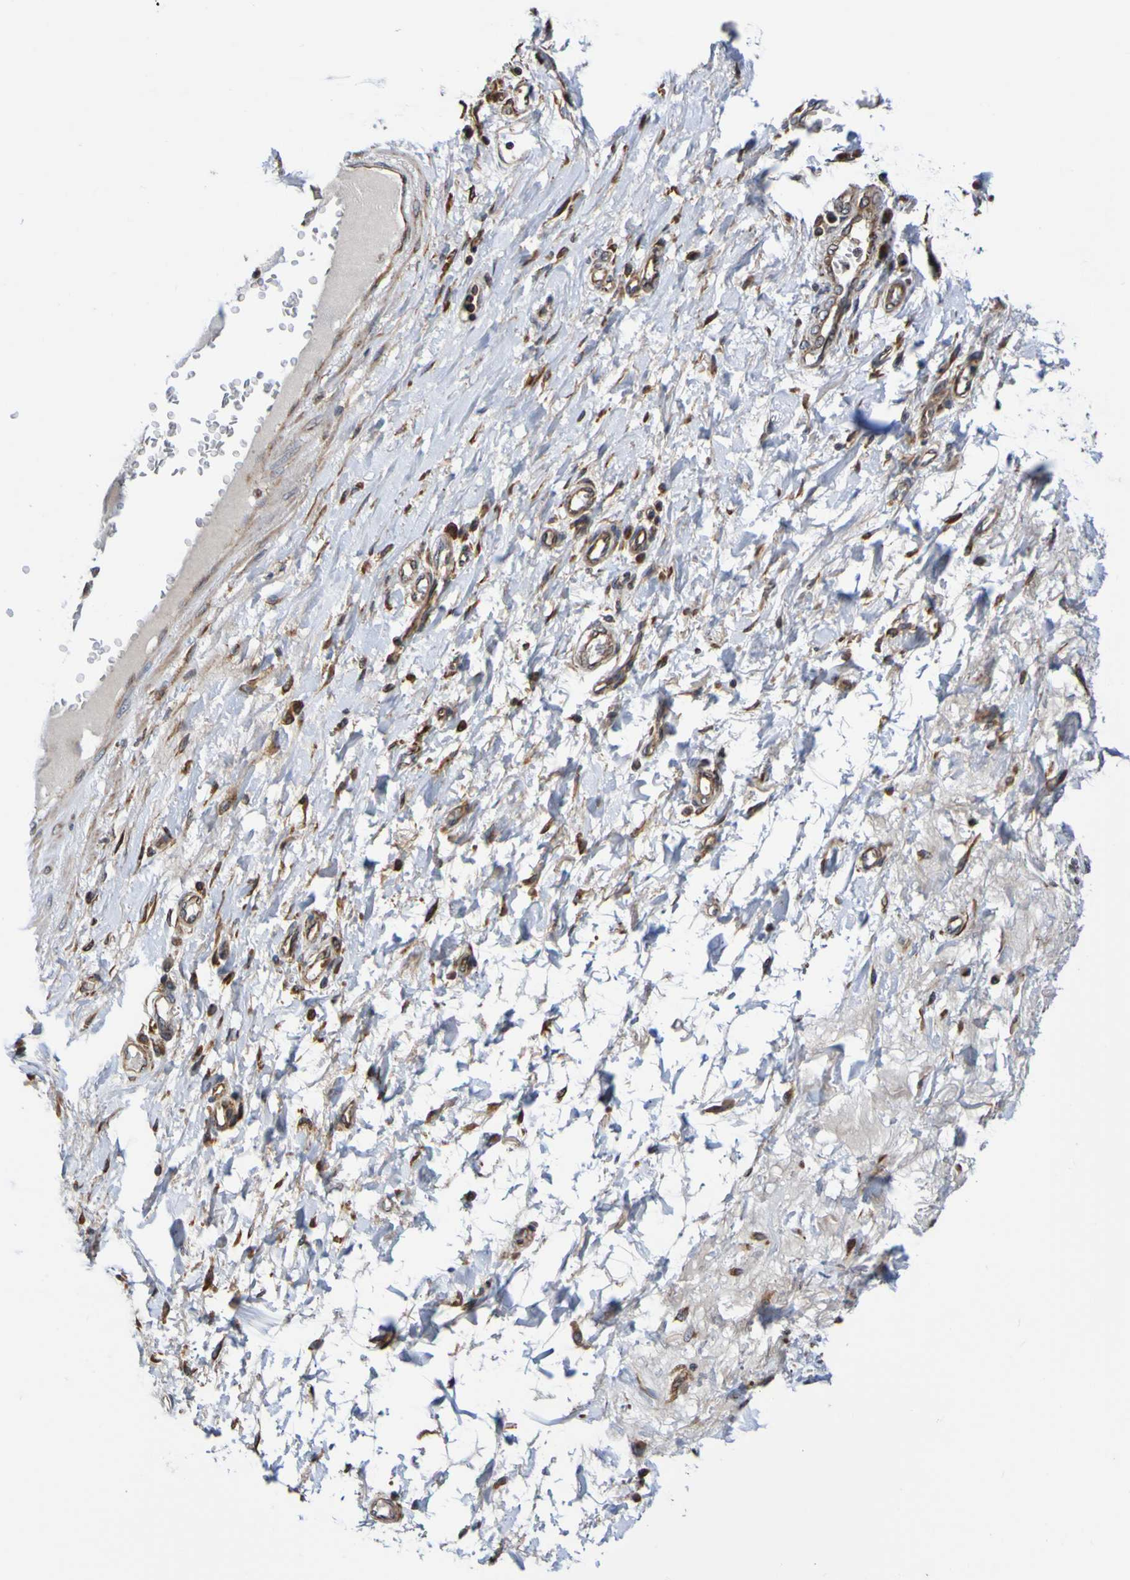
{"staining": {"intensity": "moderate", "quantity": ">75%", "location": "cytoplasmic/membranous"}, "tissue": "adipose tissue", "cell_type": "Adipocytes", "image_type": "normal", "snomed": [{"axis": "morphology", "description": "Normal tissue, NOS"}, {"axis": "morphology", "description": "Adenocarcinoma, NOS"}, {"axis": "topography", "description": "Esophagus"}], "caption": "Immunohistochemistry histopathology image of unremarkable adipose tissue: adipose tissue stained using IHC reveals medium levels of moderate protein expression localized specifically in the cytoplasmic/membranous of adipocytes, appearing as a cytoplasmic/membranous brown color.", "gene": "AXIN1", "patient": {"sex": "male", "age": 62}}